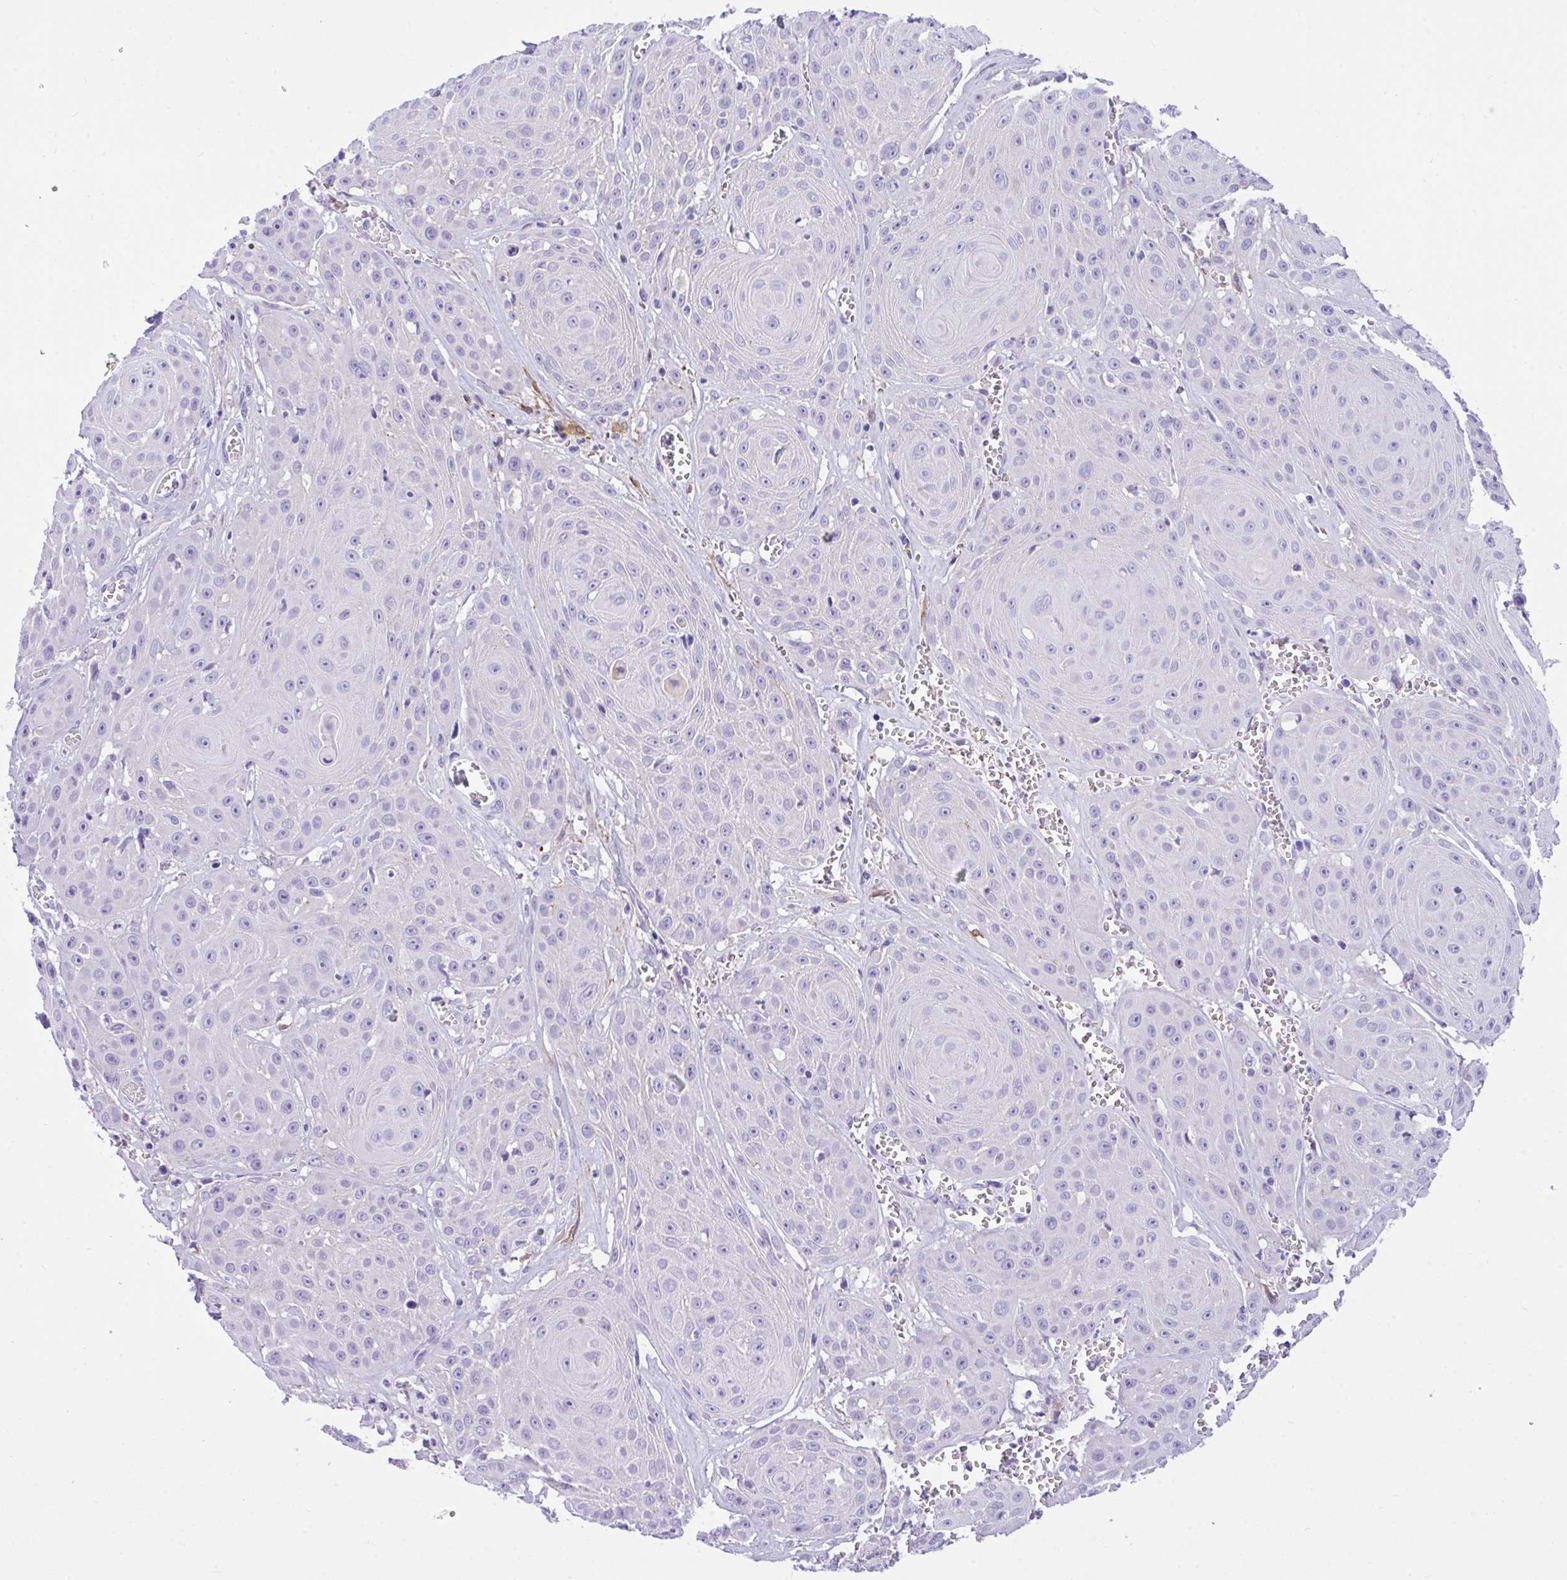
{"staining": {"intensity": "negative", "quantity": "none", "location": "none"}, "tissue": "head and neck cancer", "cell_type": "Tumor cells", "image_type": "cancer", "snomed": [{"axis": "morphology", "description": "Squamous cell carcinoma, NOS"}, {"axis": "topography", "description": "Oral tissue"}, {"axis": "topography", "description": "Head-Neck"}], "caption": "Immunohistochemistry (IHC) photomicrograph of neoplastic tissue: head and neck cancer stained with DAB shows no significant protein expression in tumor cells.", "gene": "TLN2", "patient": {"sex": "male", "age": 81}}